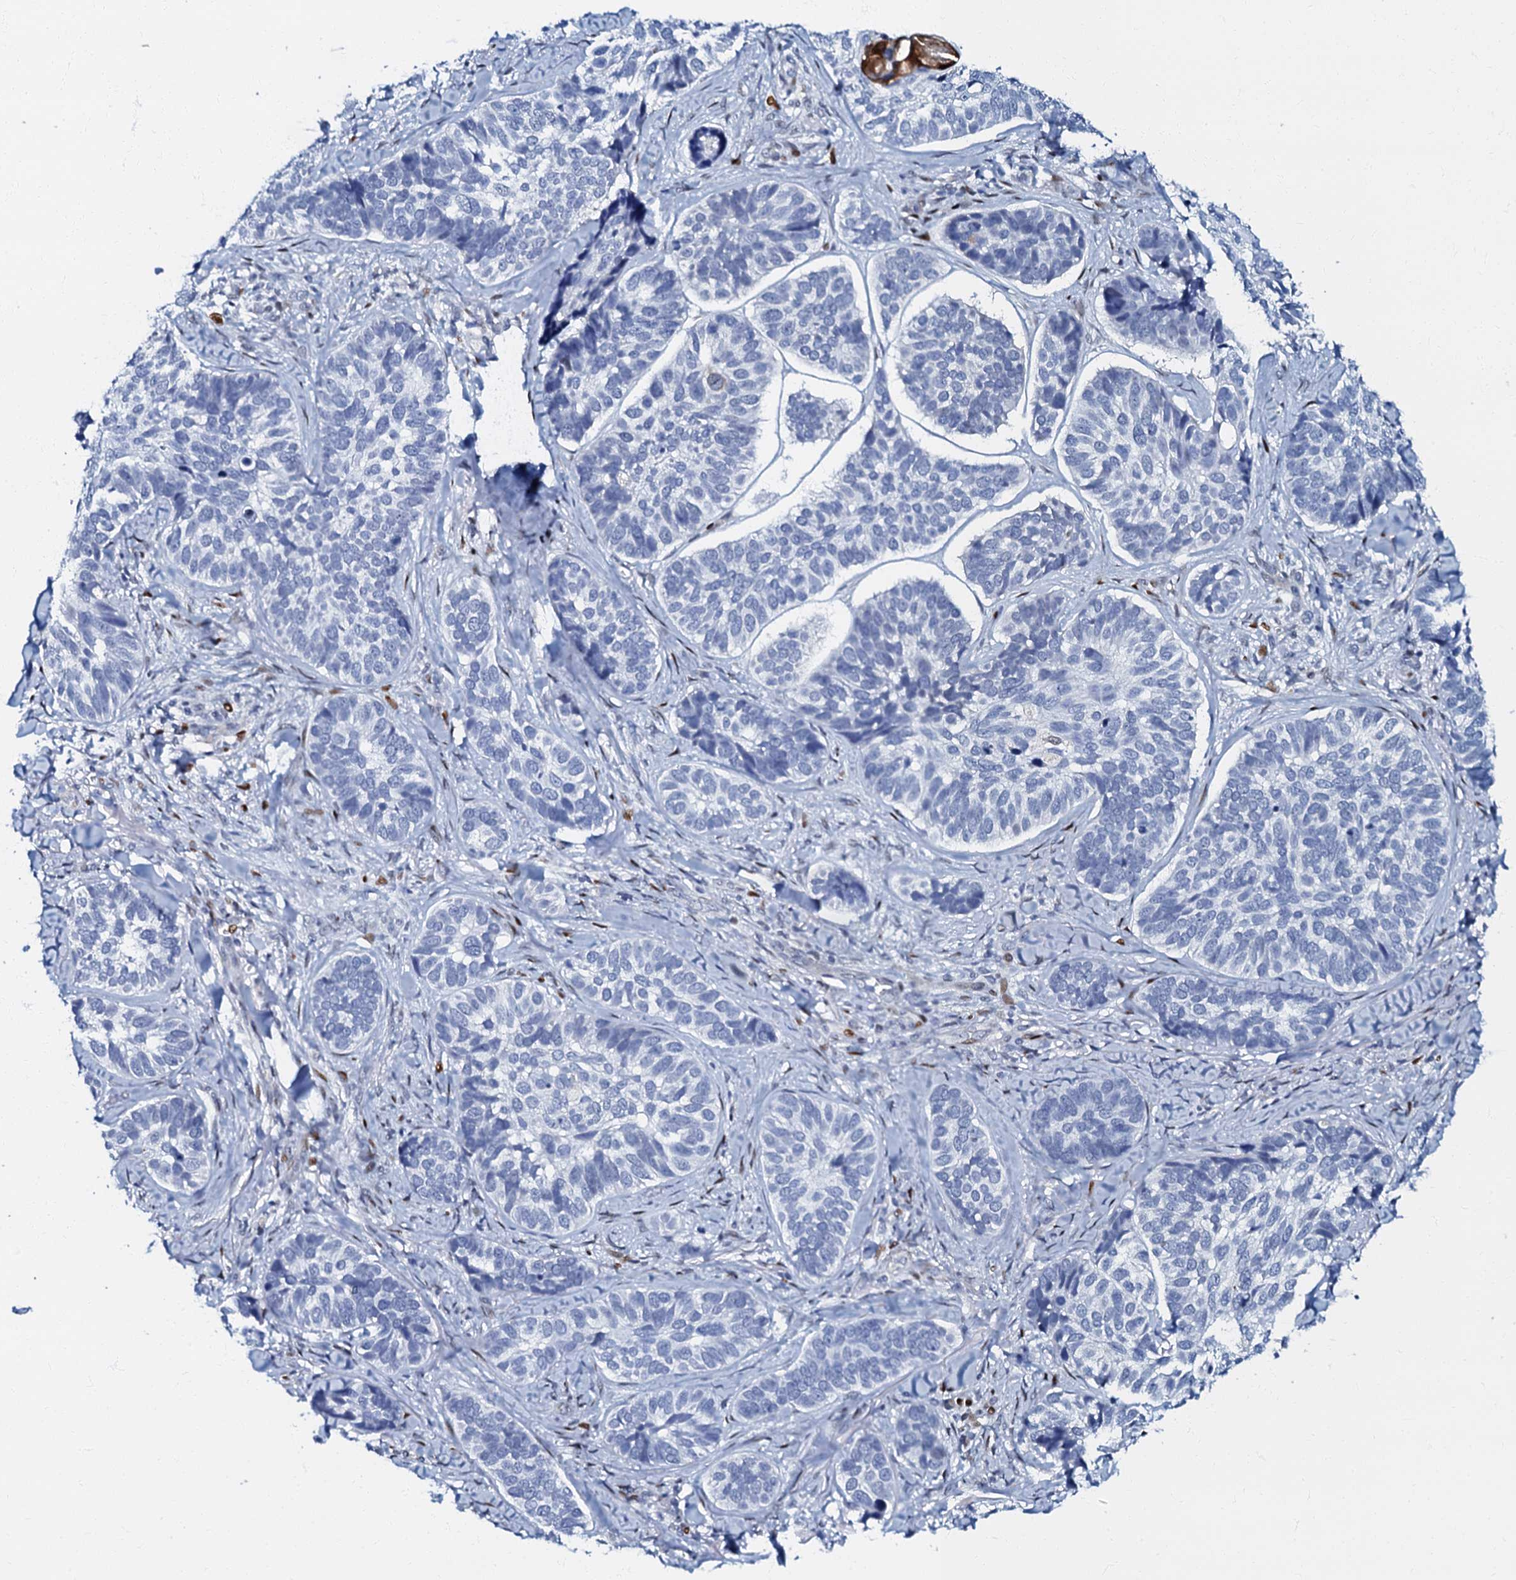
{"staining": {"intensity": "negative", "quantity": "none", "location": "none"}, "tissue": "skin cancer", "cell_type": "Tumor cells", "image_type": "cancer", "snomed": [{"axis": "morphology", "description": "Basal cell carcinoma"}, {"axis": "topography", "description": "Skin"}], "caption": "Tumor cells show no significant staining in skin cancer (basal cell carcinoma). Nuclei are stained in blue.", "gene": "MFSD5", "patient": {"sex": "male", "age": 62}}